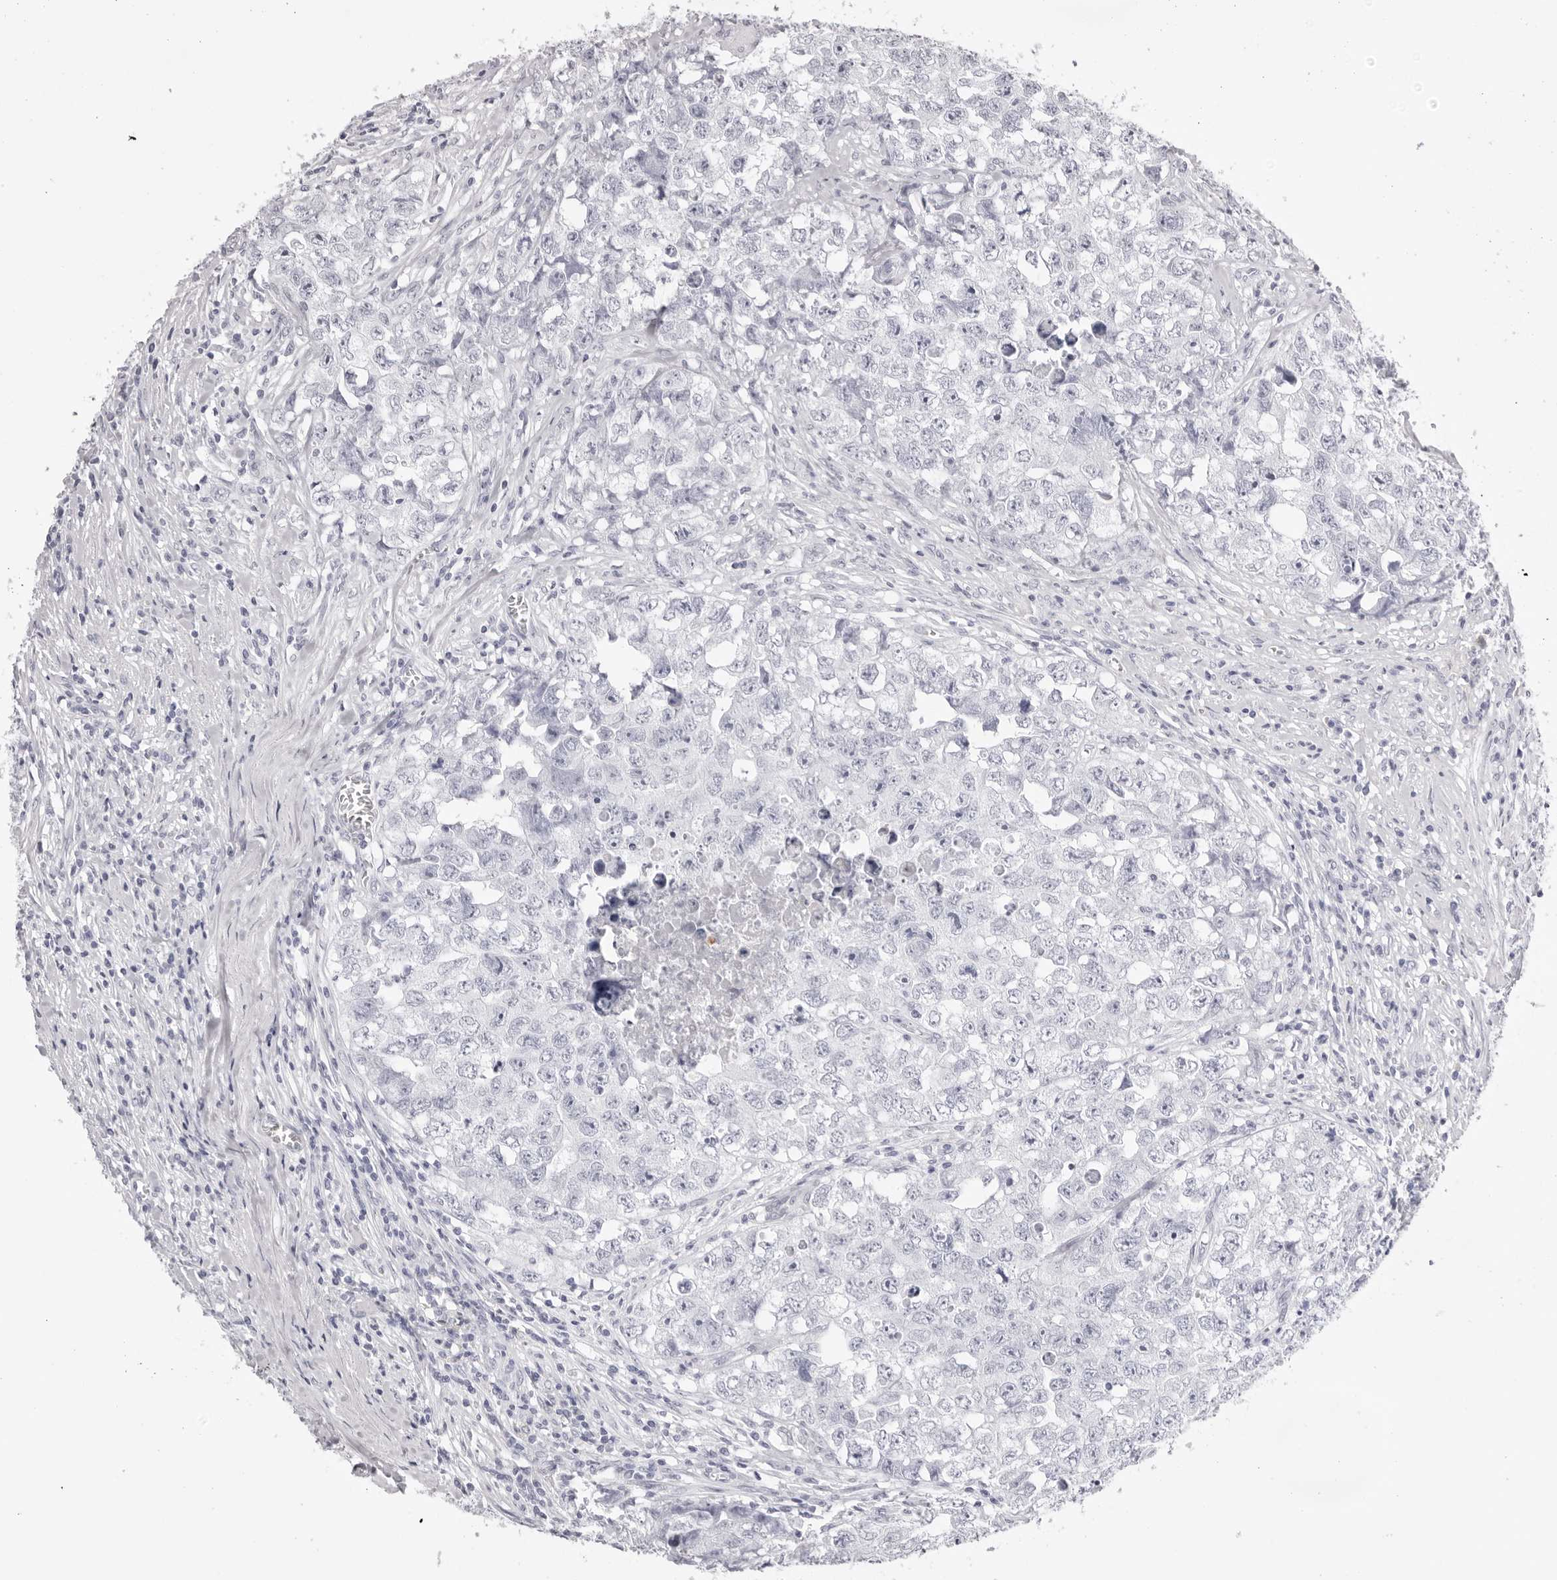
{"staining": {"intensity": "negative", "quantity": "none", "location": "none"}, "tissue": "testis cancer", "cell_type": "Tumor cells", "image_type": "cancer", "snomed": [{"axis": "morphology", "description": "Seminoma, NOS"}, {"axis": "morphology", "description": "Carcinoma, Embryonal, NOS"}, {"axis": "topography", "description": "Testis"}], "caption": "Human testis cancer (seminoma) stained for a protein using immunohistochemistry shows no staining in tumor cells.", "gene": "TMOD4", "patient": {"sex": "male", "age": 43}}